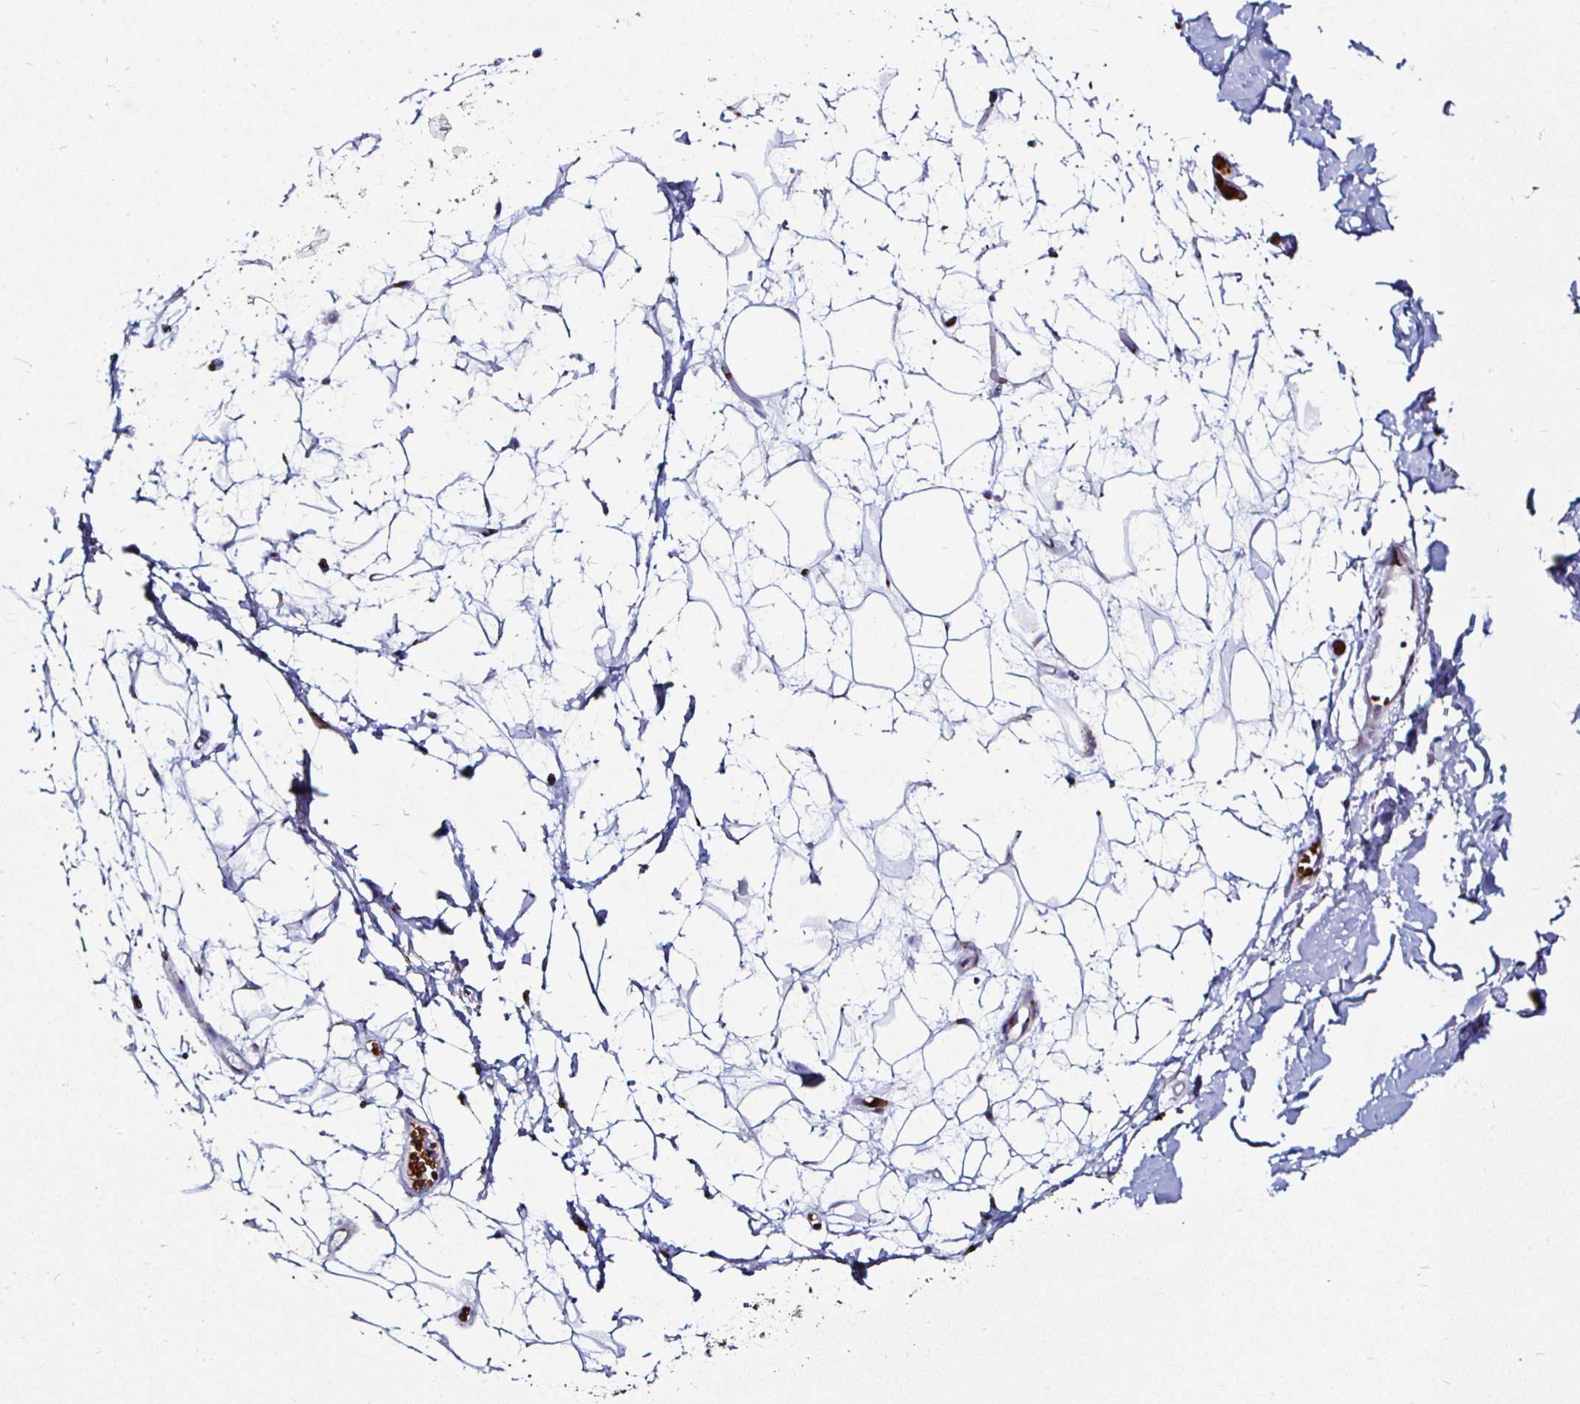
{"staining": {"intensity": "negative", "quantity": "none", "location": "none"}, "tissue": "adipose tissue", "cell_type": "Adipocytes", "image_type": "normal", "snomed": [{"axis": "morphology", "description": "Normal tissue, NOS"}, {"axis": "topography", "description": "Anal"}, {"axis": "topography", "description": "Peripheral nerve tissue"}], "caption": "This is an immunohistochemistry image of benign human adipose tissue. There is no staining in adipocytes.", "gene": "ATG3", "patient": {"sex": "male", "age": 78}}